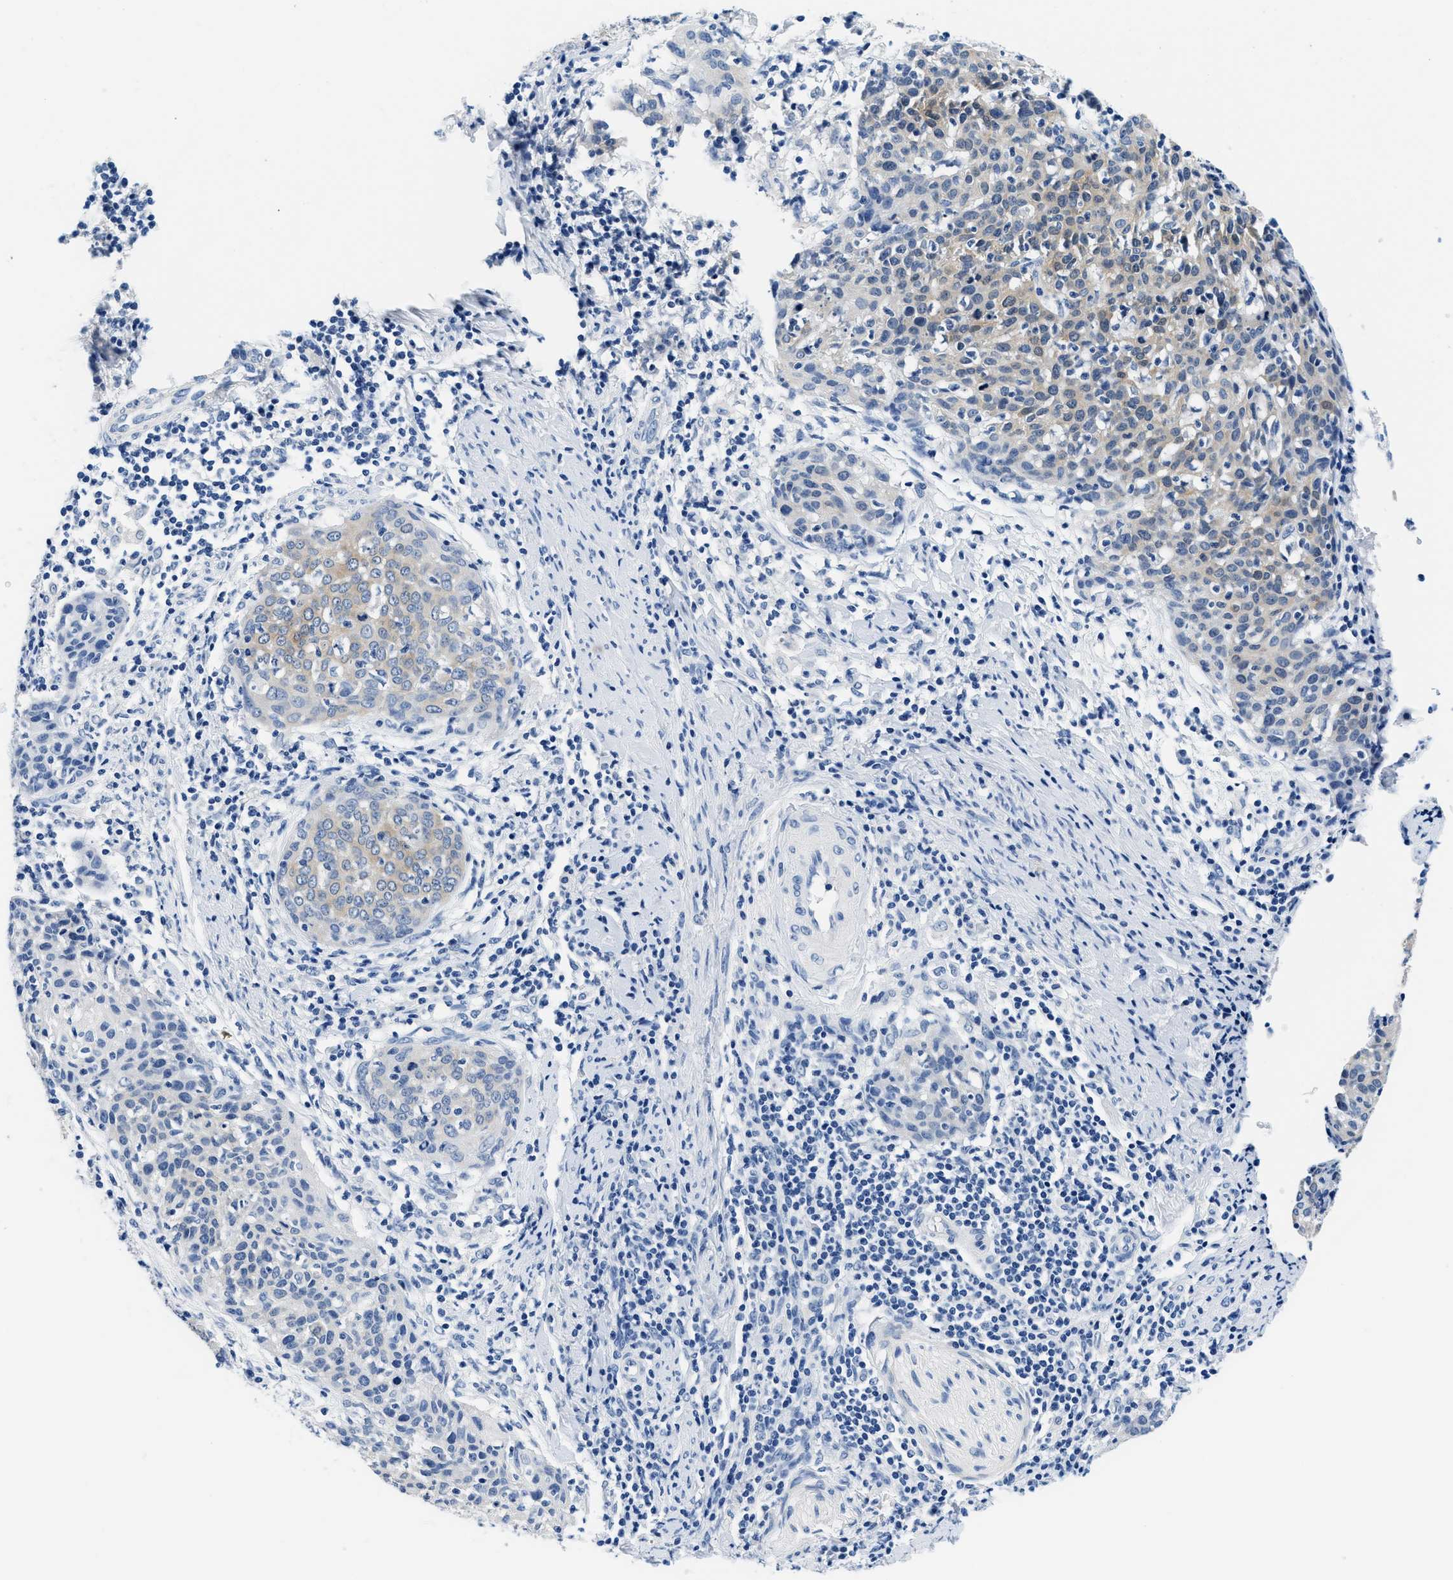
{"staining": {"intensity": "weak", "quantity": "<25%", "location": "cytoplasmic/membranous"}, "tissue": "cervical cancer", "cell_type": "Tumor cells", "image_type": "cancer", "snomed": [{"axis": "morphology", "description": "Squamous cell carcinoma, NOS"}, {"axis": "topography", "description": "Cervix"}], "caption": "Immunohistochemistry of squamous cell carcinoma (cervical) reveals no expression in tumor cells. Brightfield microscopy of IHC stained with DAB (brown) and hematoxylin (blue), captured at high magnification.", "gene": "GSTM3", "patient": {"sex": "female", "age": 38}}